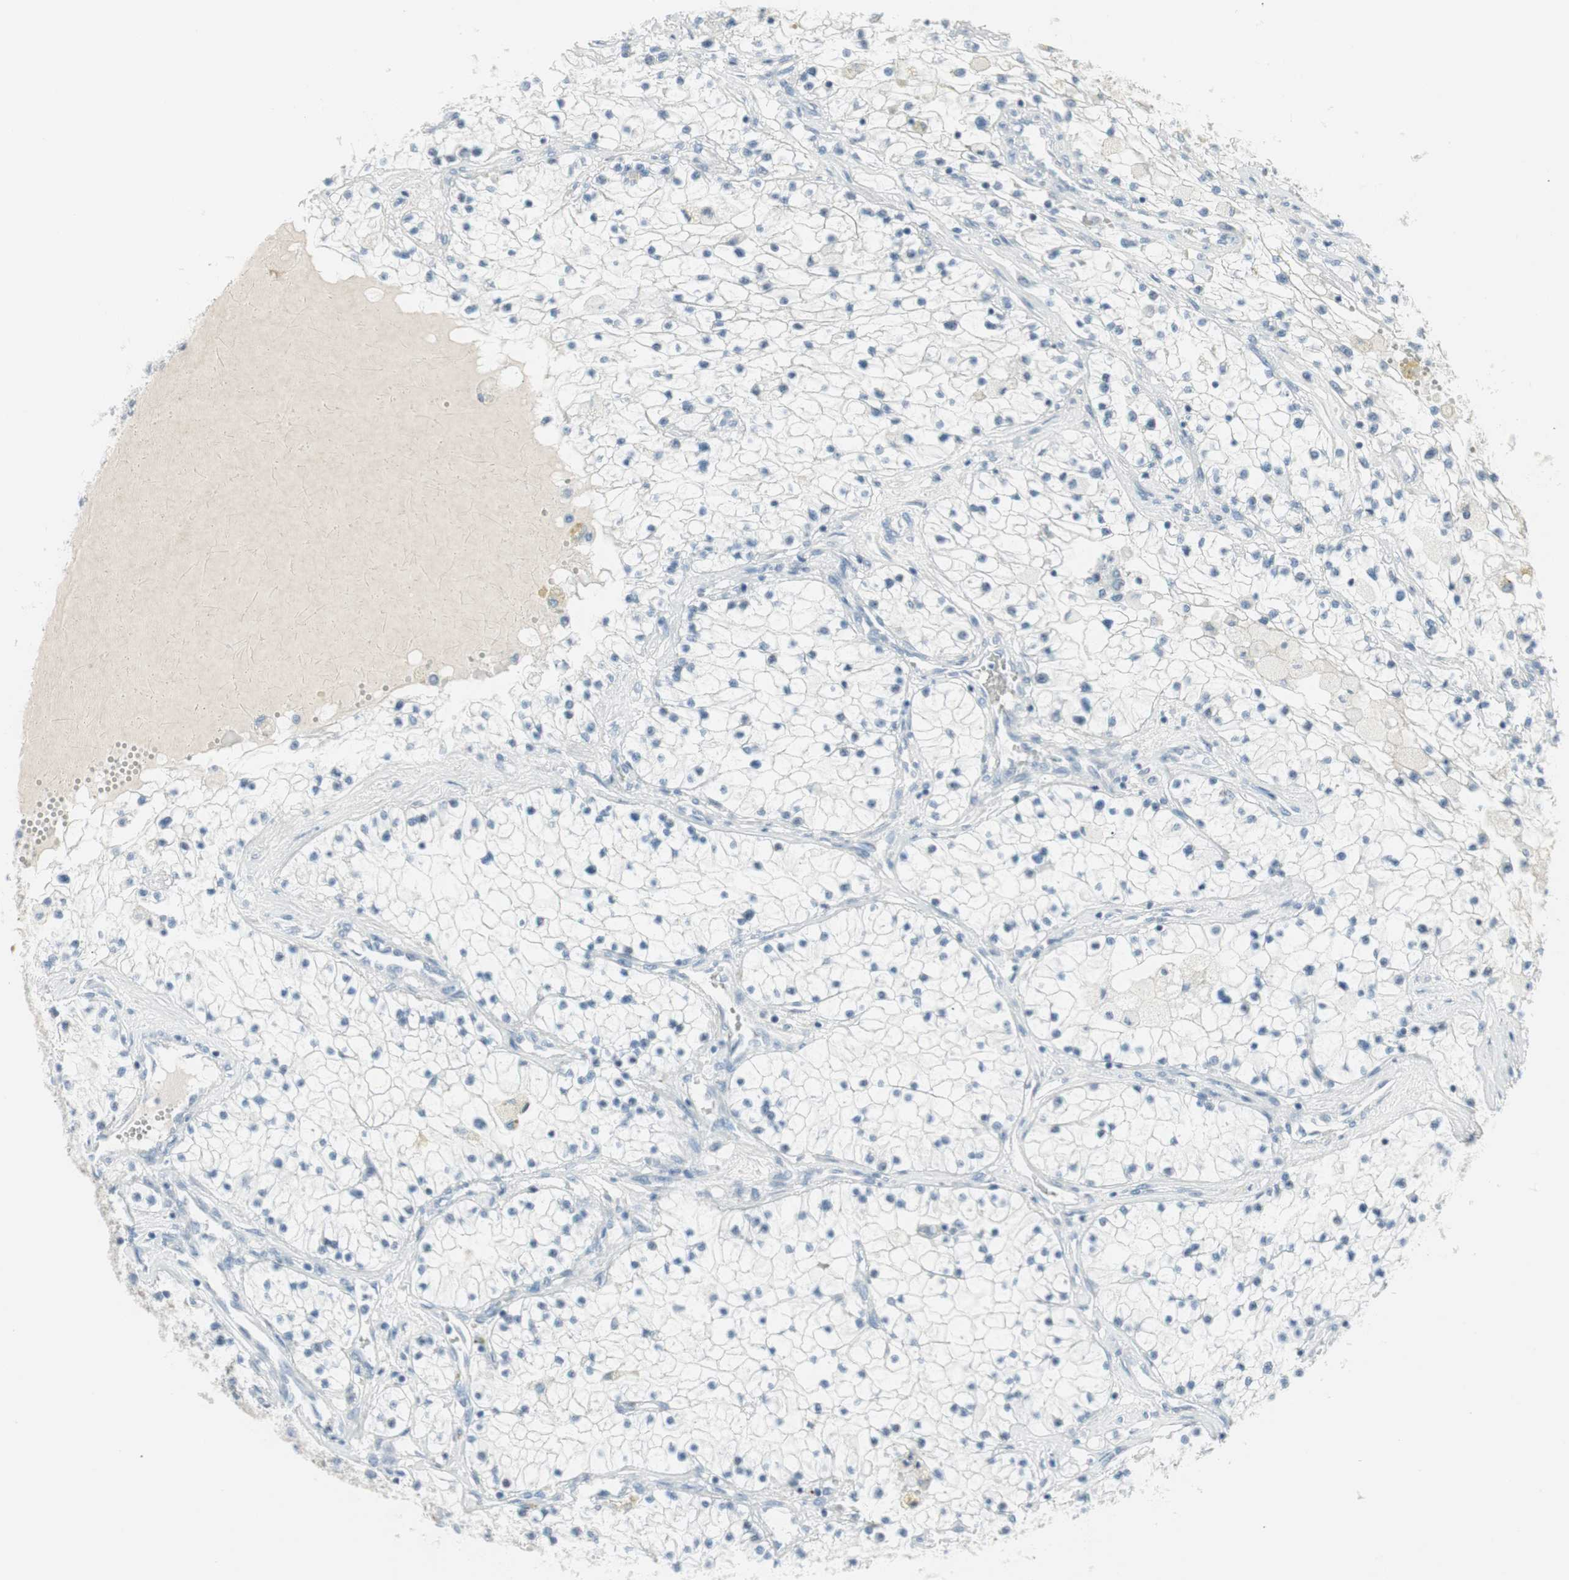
{"staining": {"intensity": "negative", "quantity": "none", "location": "none"}, "tissue": "renal cancer", "cell_type": "Tumor cells", "image_type": "cancer", "snomed": [{"axis": "morphology", "description": "Adenocarcinoma, NOS"}, {"axis": "topography", "description": "Kidney"}], "caption": "The micrograph exhibits no staining of tumor cells in renal adenocarcinoma.", "gene": "AGR2", "patient": {"sex": "male", "age": 68}}